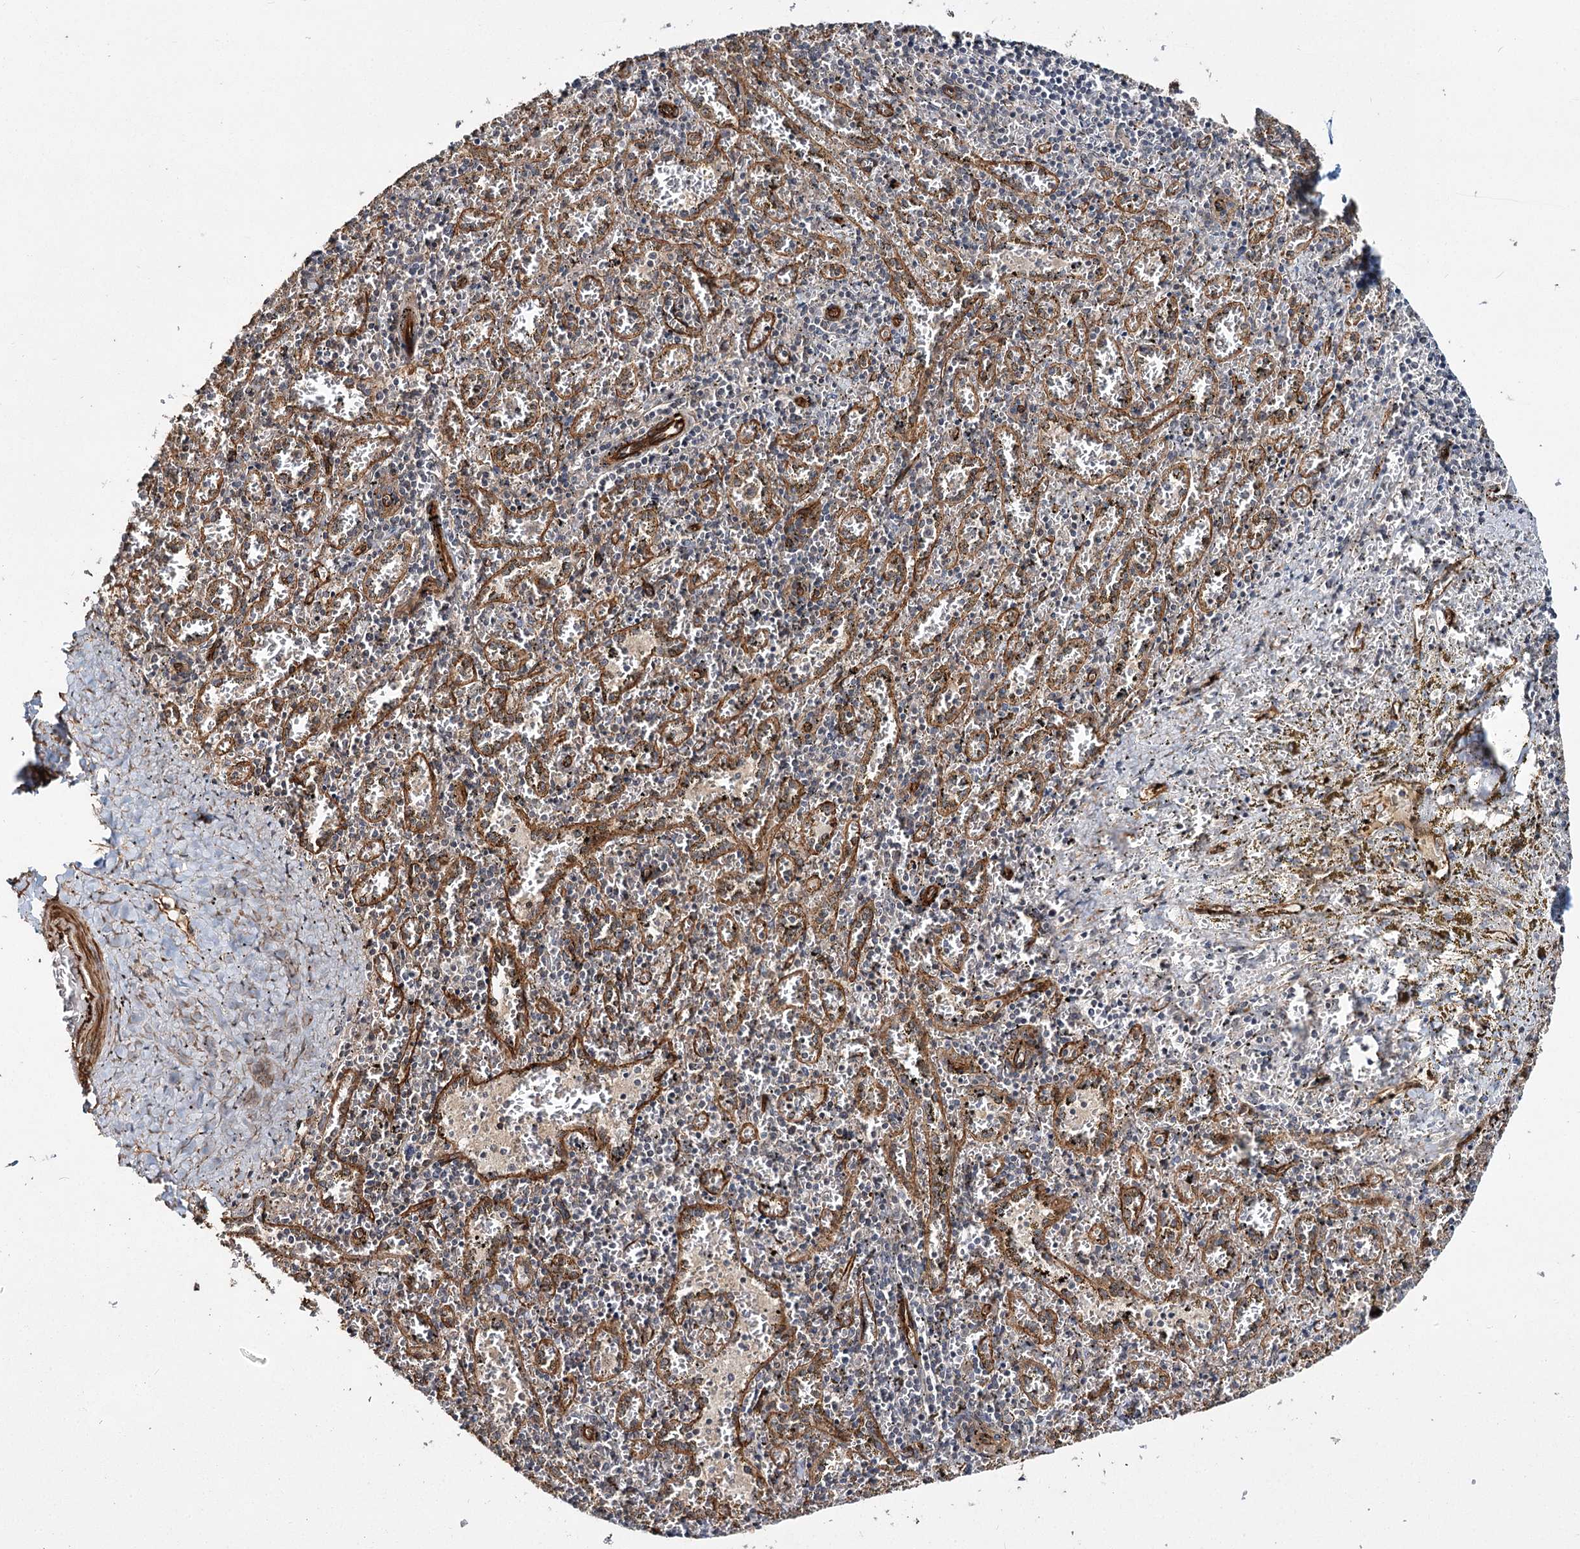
{"staining": {"intensity": "negative", "quantity": "none", "location": "none"}, "tissue": "spleen", "cell_type": "Cells in red pulp", "image_type": "normal", "snomed": [{"axis": "morphology", "description": "Normal tissue, NOS"}, {"axis": "topography", "description": "Spleen"}], "caption": "High magnification brightfield microscopy of benign spleen stained with DAB (brown) and counterstained with hematoxylin (blue): cells in red pulp show no significant positivity. The staining is performed using DAB brown chromogen with nuclei counter-stained in using hematoxylin.", "gene": "MYO1C", "patient": {"sex": "male", "age": 11}}